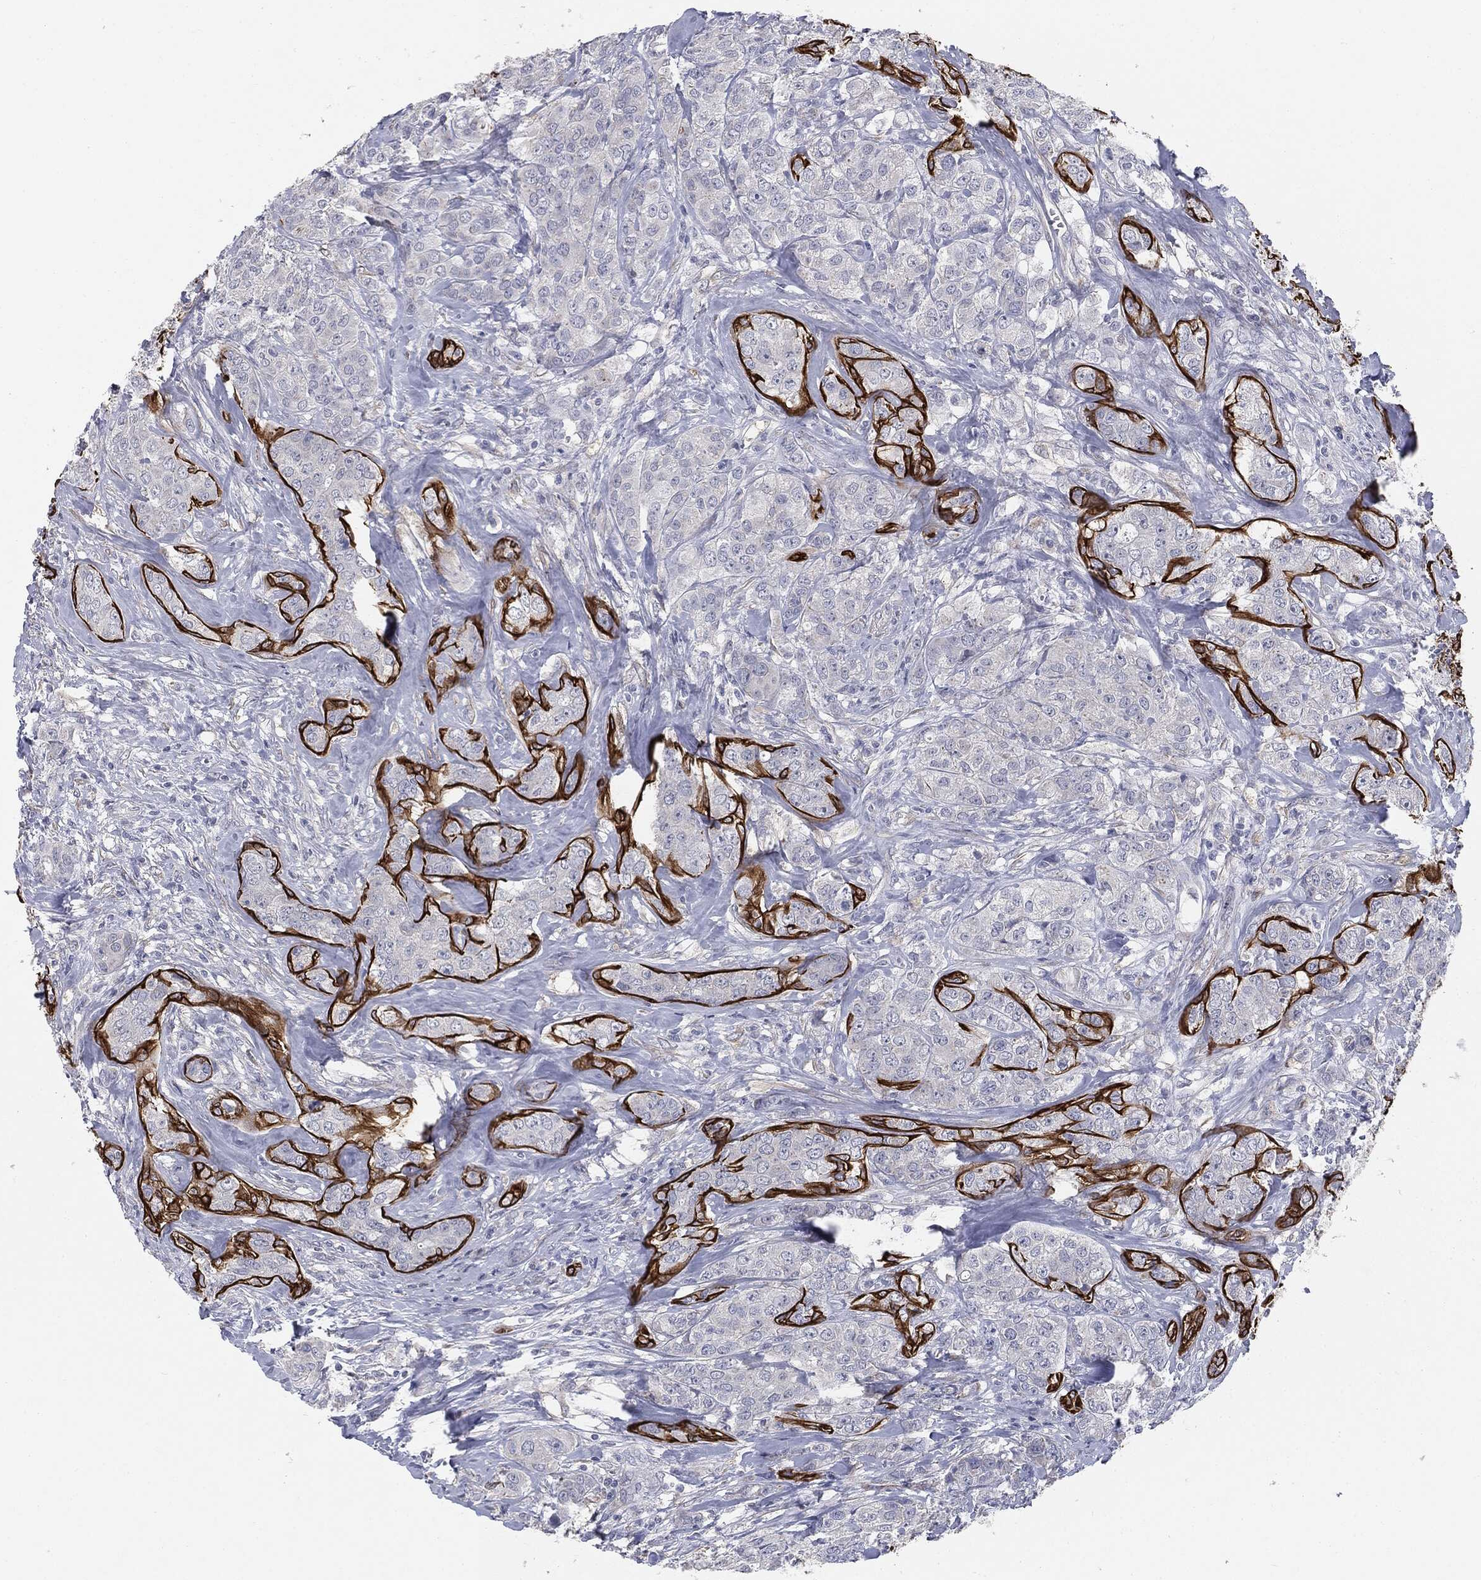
{"staining": {"intensity": "negative", "quantity": "none", "location": "none"}, "tissue": "breast cancer", "cell_type": "Tumor cells", "image_type": "cancer", "snomed": [{"axis": "morphology", "description": "Normal tissue, NOS"}, {"axis": "morphology", "description": "Duct carcinoma"}, {"axis": "topography", "description": "Breast"}], "caption": "Micrograph shows no protein expression in tumor cells of breast cancer (intraductal carcinoma) tissue. (Brightfield microscopy of DAB immunohistochemistry at high magnification).", "gene": "KRT5", "patient": {"sex": "female", "age": 43}}